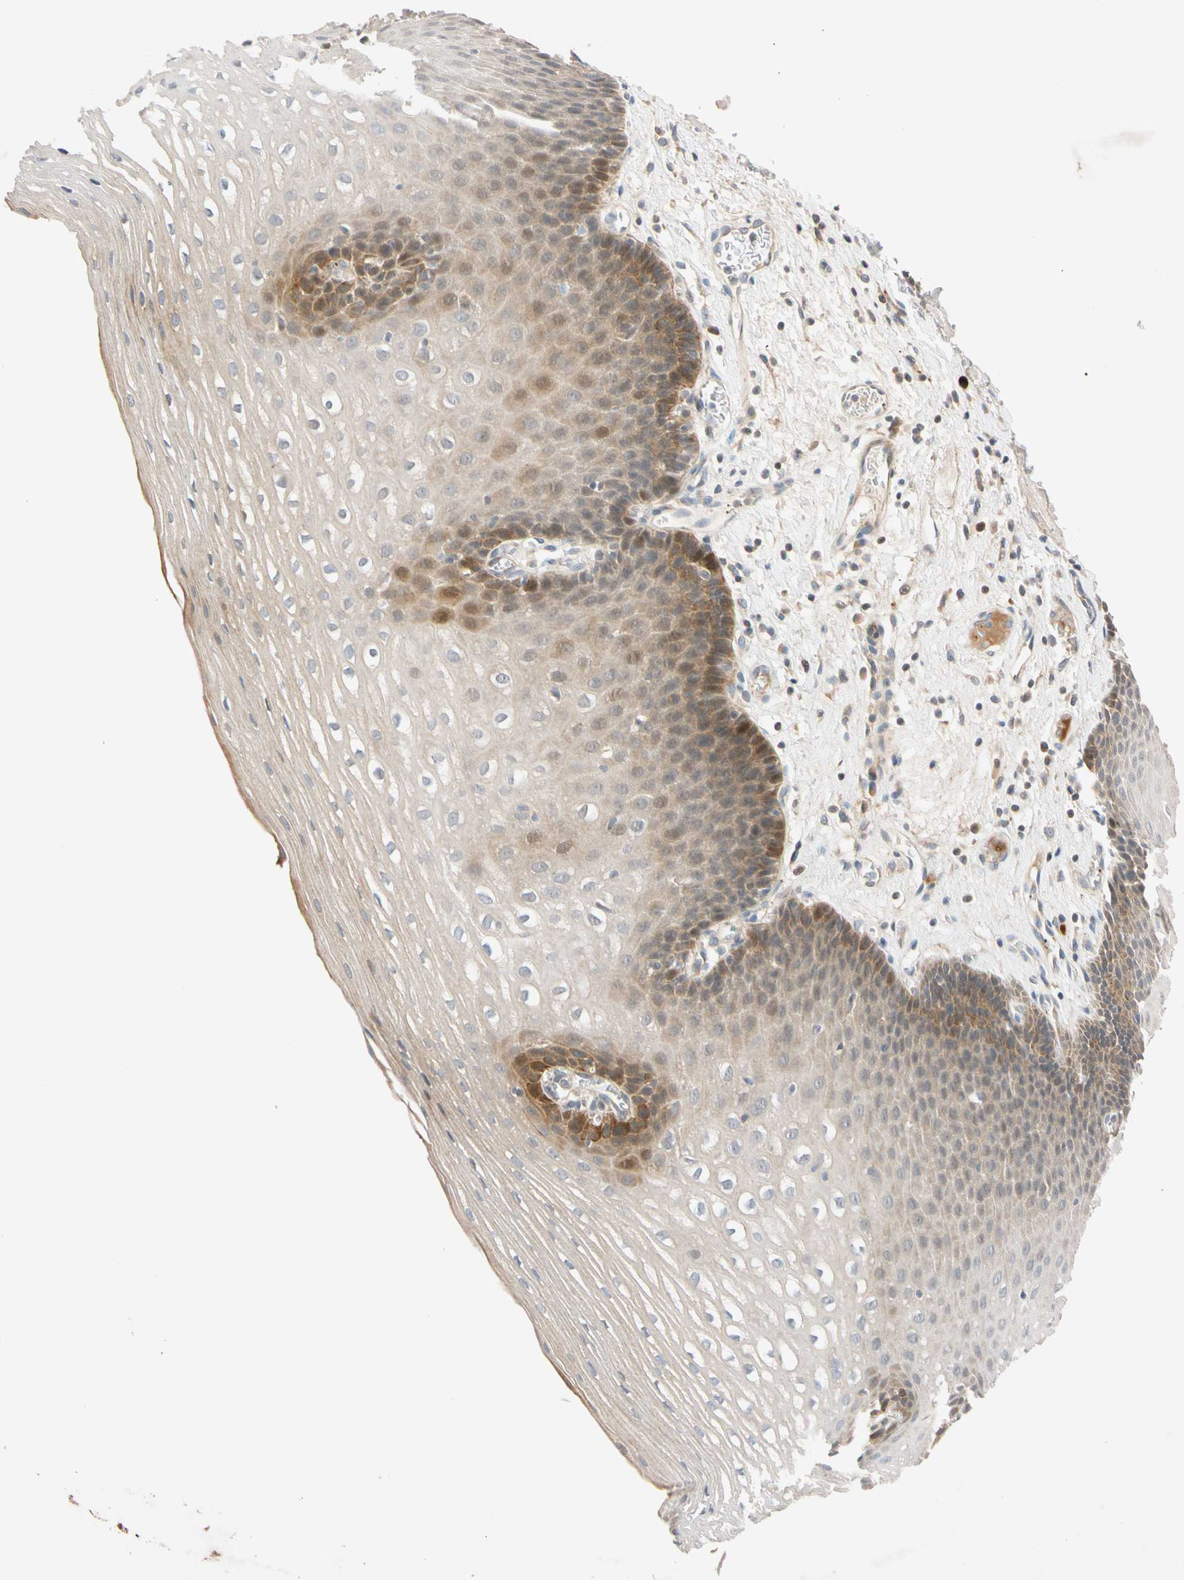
{"staining": {"intensity": "moderate", "quantity": "<25%", "location": "cytoplasmic/membranous"}, "tissue": "esophagus", "cell_type": "Squamous epithelial cells", "image_type": "normal", "snomed": [{"axis": "morphology", "description": "Normal tissue, NOS"}, {"axis": "topography", "description": "Esophagus"}], "caption": "Immunohistochemistry (IHC) of unremarkable esophagus demonstrates low levels of moderate cytoplasmic/membranous expression in approximately <25% of squamous epithelial cells. The staining is performed using DAB brown chromogen to label protein expression. The nuclei are counter-stained blue using hematoxylin.", "gene": "CNST", "patient": {"sex": "male", "age": 48}}